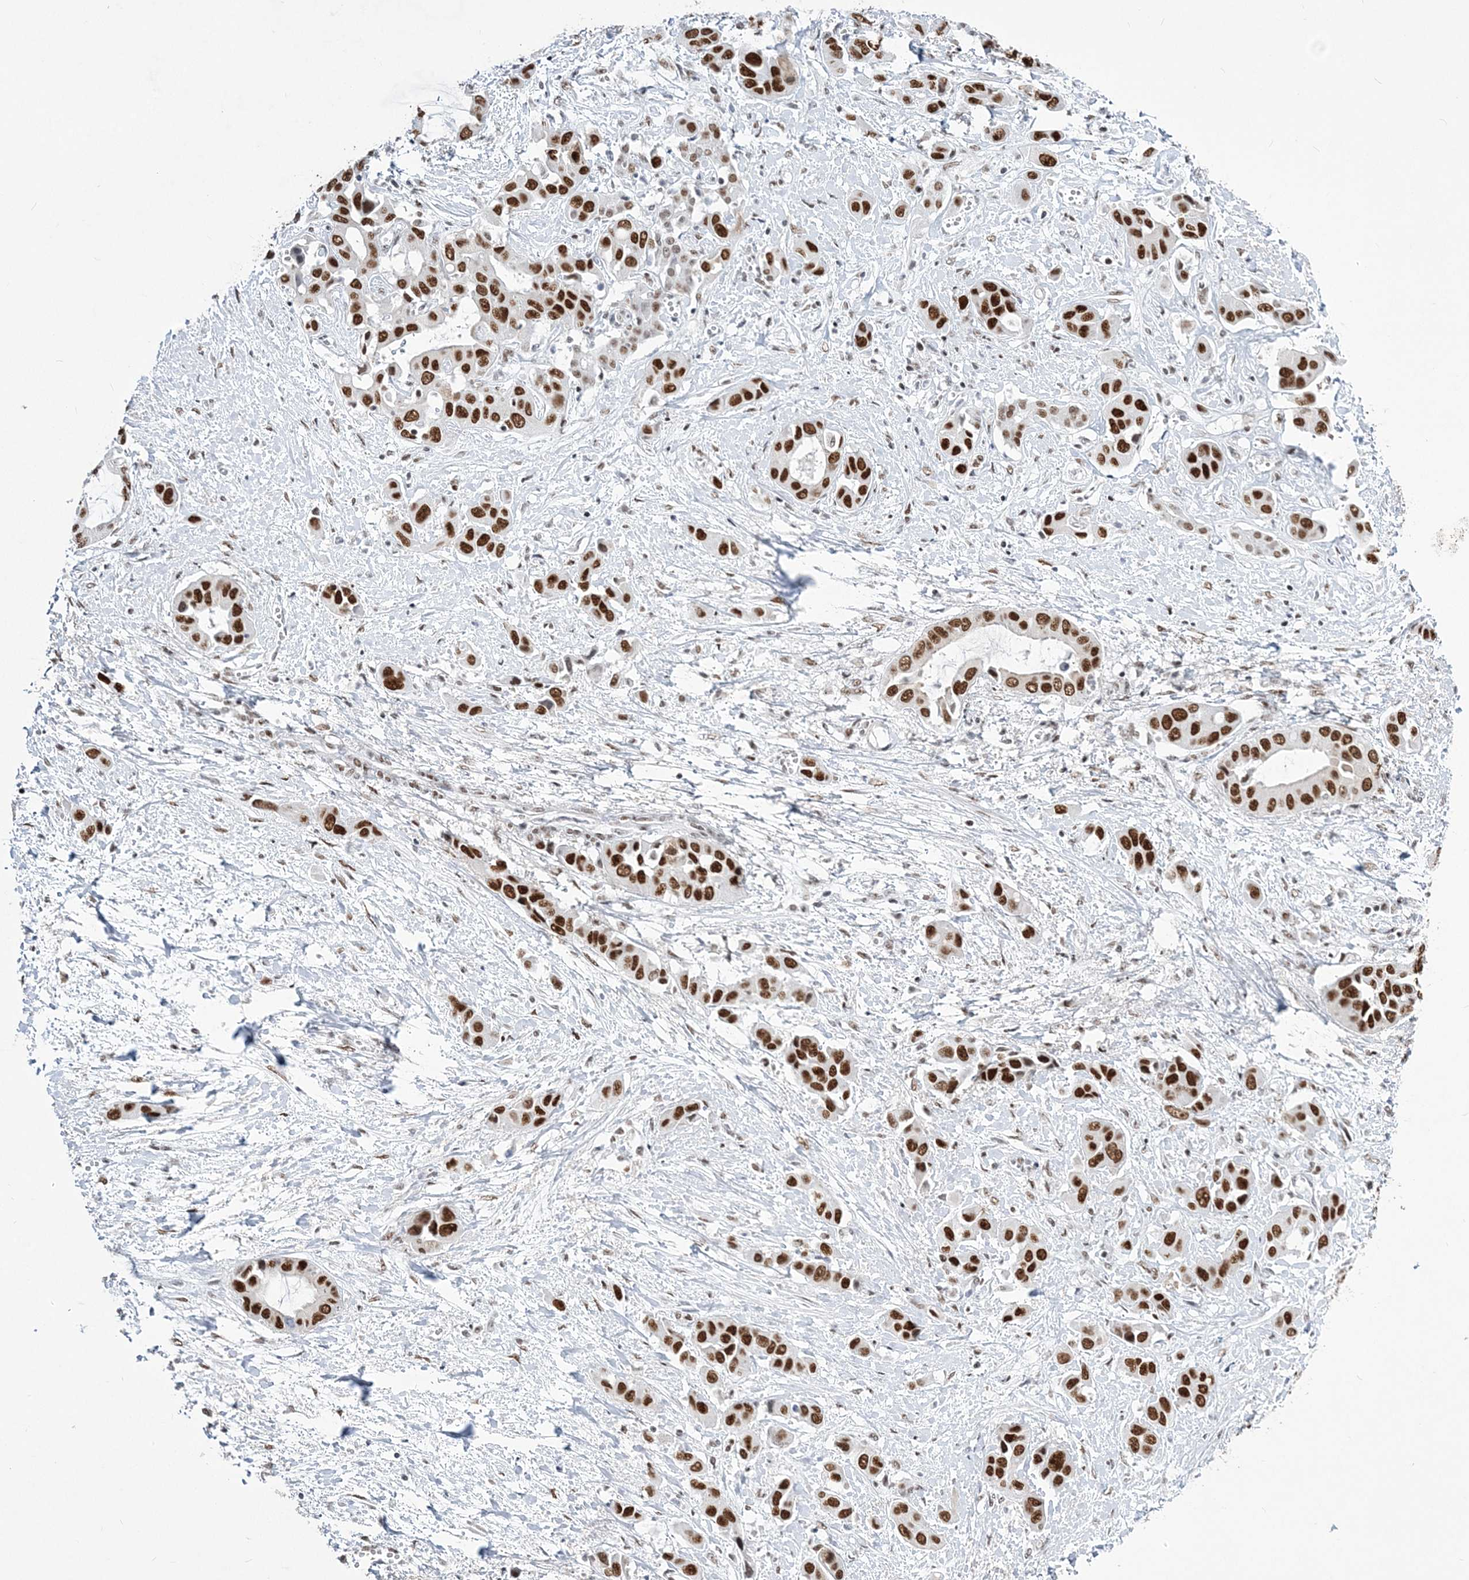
{"staining": {"intensity": "strong", "quantity": ">75%", "location": "nuclear"}, "tissue": "liver cancer", "cell_type": "Tumor cells", "image_type": "cancer", "snomed": [{"axis": "morphology", "description": "Cholangiocarcinoma"}, {"axis": "topography", "description": "Liver"}], "caption": "Immunohistochemistry (DAB (3,3'-diaminobenzidine)) staining of human liver cancer displays strong nuclear protein expression in about >75% of tumor cells. (IHC, brightfield microscopy, high magnification).", "gene": "ZBTB7A", "patient": {"sex": "female", "age": 52}}